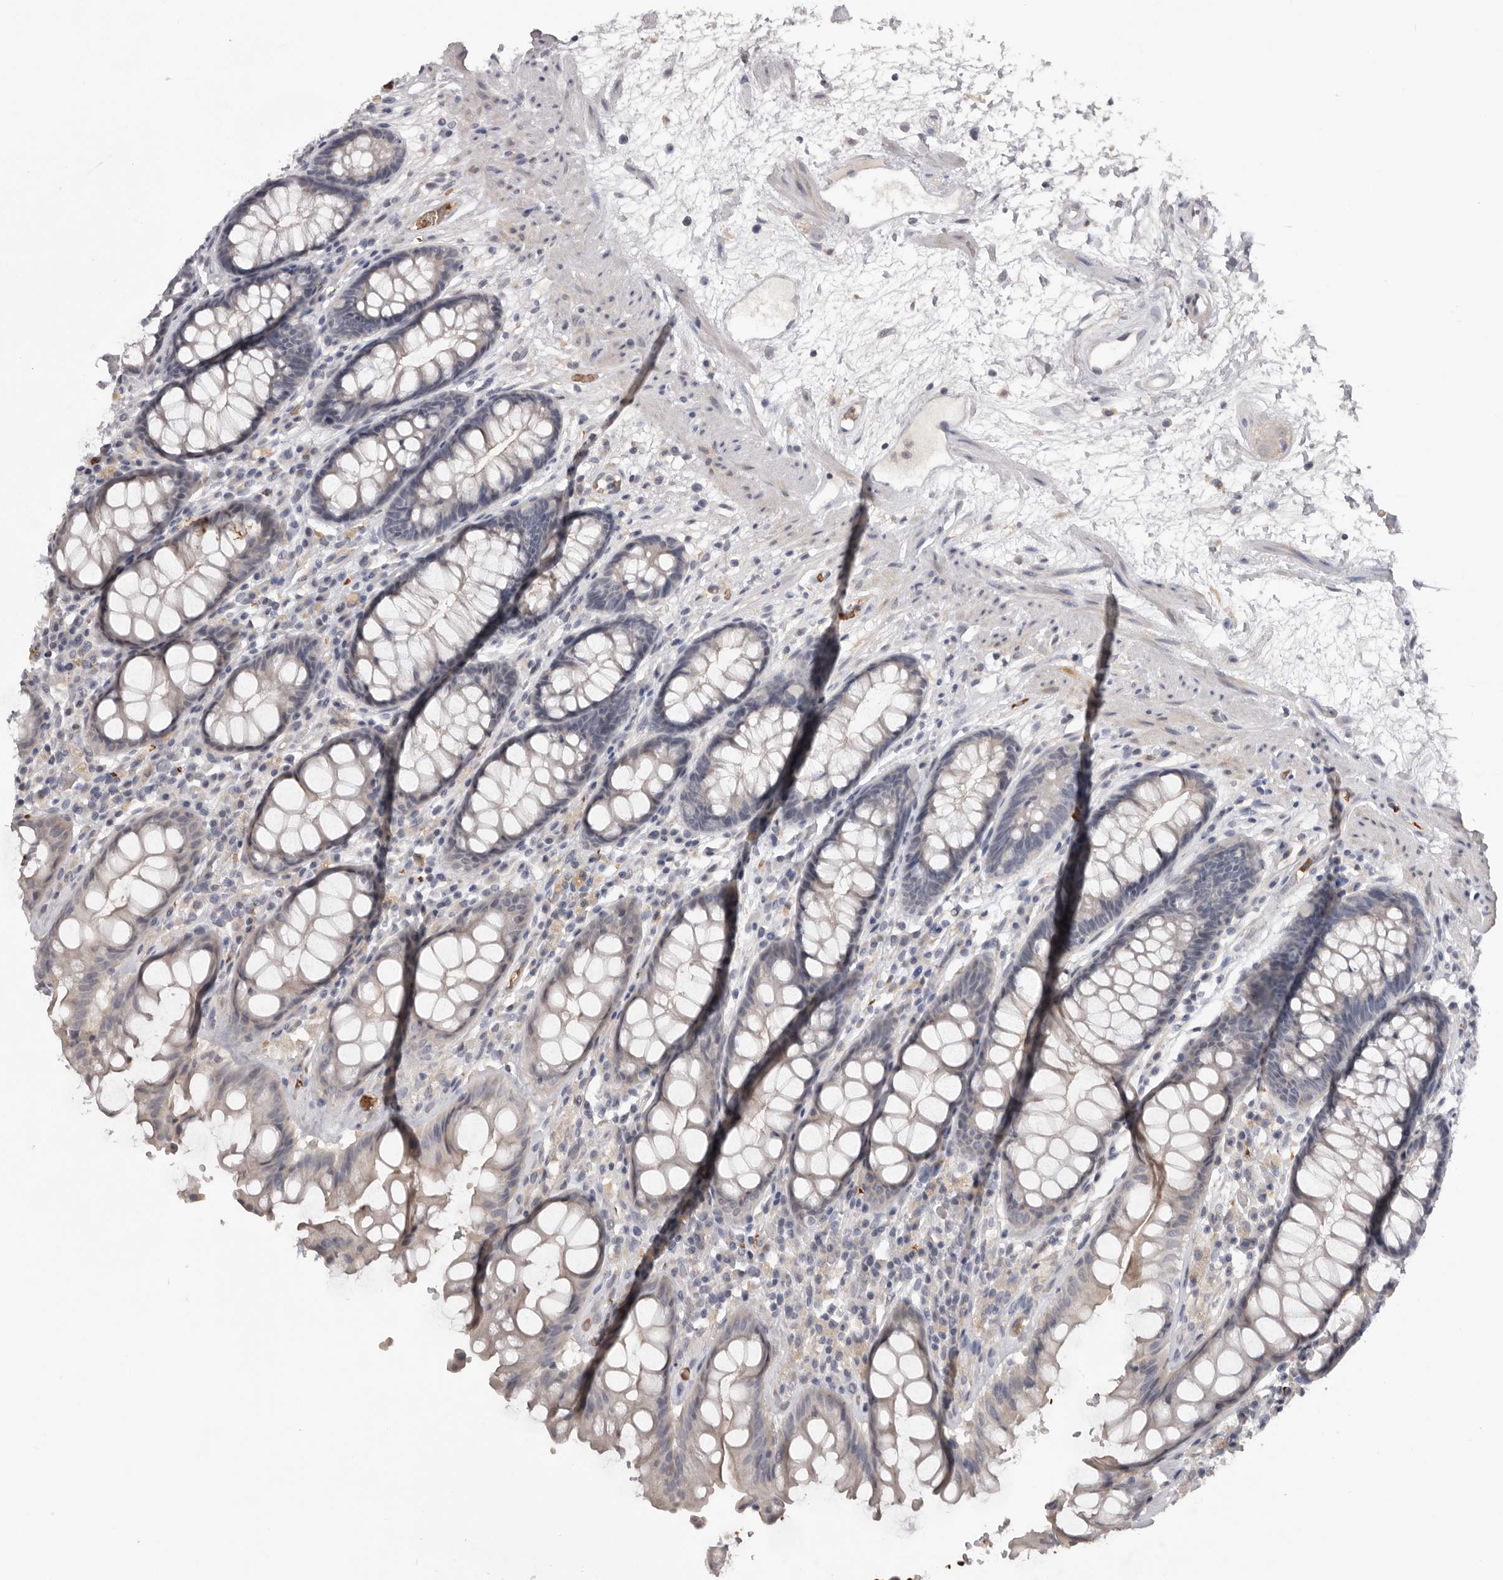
{"staining": {"intensity": "weak", "quantity": "<25%", "location": "cytoplasmic/membranous"}, "tissue": "rectum", "cell_type": "Glandular cells", "image_type": "normal", "snomed": [{"axis": "morphology", "description": "Normal tissue, NOS"}, {"axis": "topography", "description": "Rectum"}], "caption": "IHC image of normal rectum stained for a protein (brown), which reveals no positivity in glandular cells. (DAB immunohistochemistry (IHC), high magnification).", "gene": "TNR", "patient": {"sex": "male", "age": 64}}